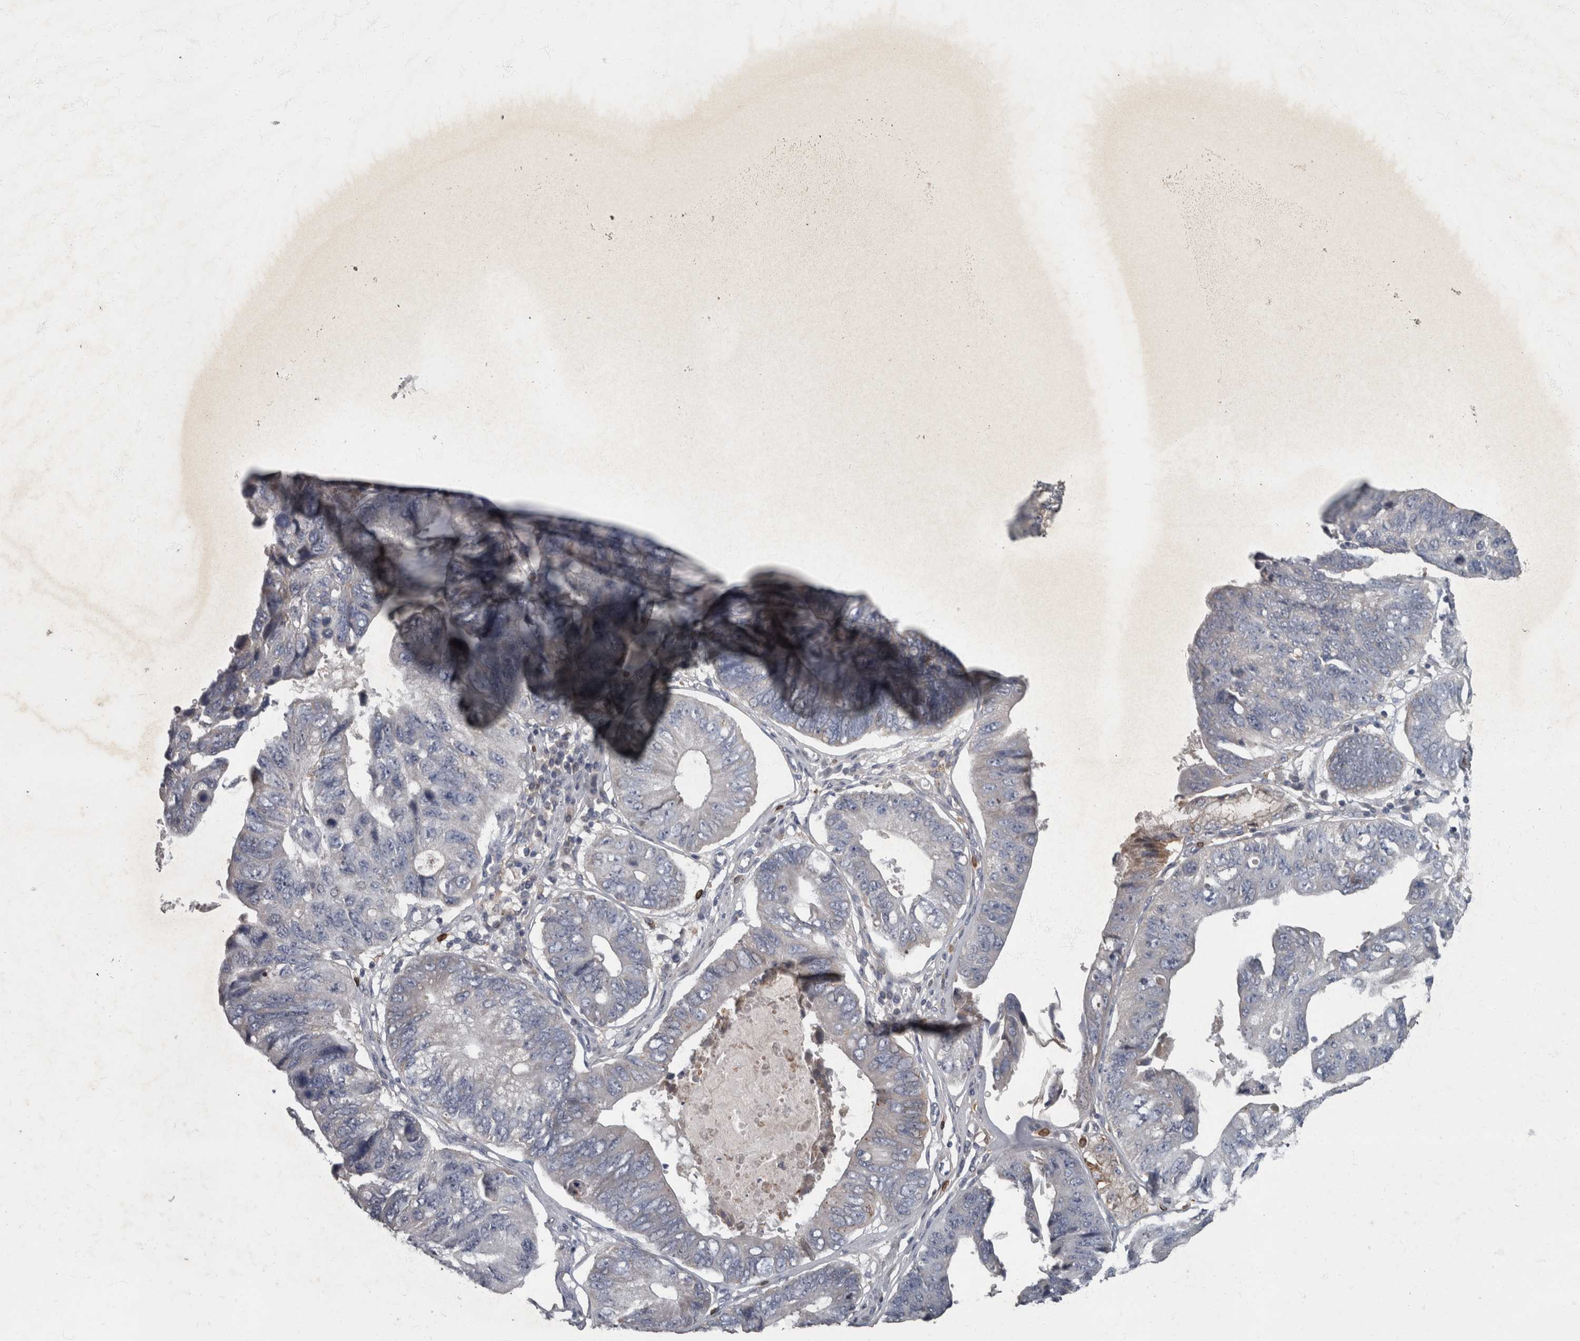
{"staining": {"intensity": "negative", "quantity": "none", "location": "none"}, "tissue": "stomach cancer", "cell_type": "Tumor cells", "image_type": "cancer", "snomed": [{"axis": "morphology", "description": "Adenocarcinoma, NOS"}, {"axis": "topography", "description": "Stomach"}], "caption": "This is a photomicrograph of immunohistochemistry staining of stomach cancer (adenocarcinoma), which shows no expression in tumor cells.", "gene": "PPP1R3C", "patient": {"sex": "male", "age": 59}}